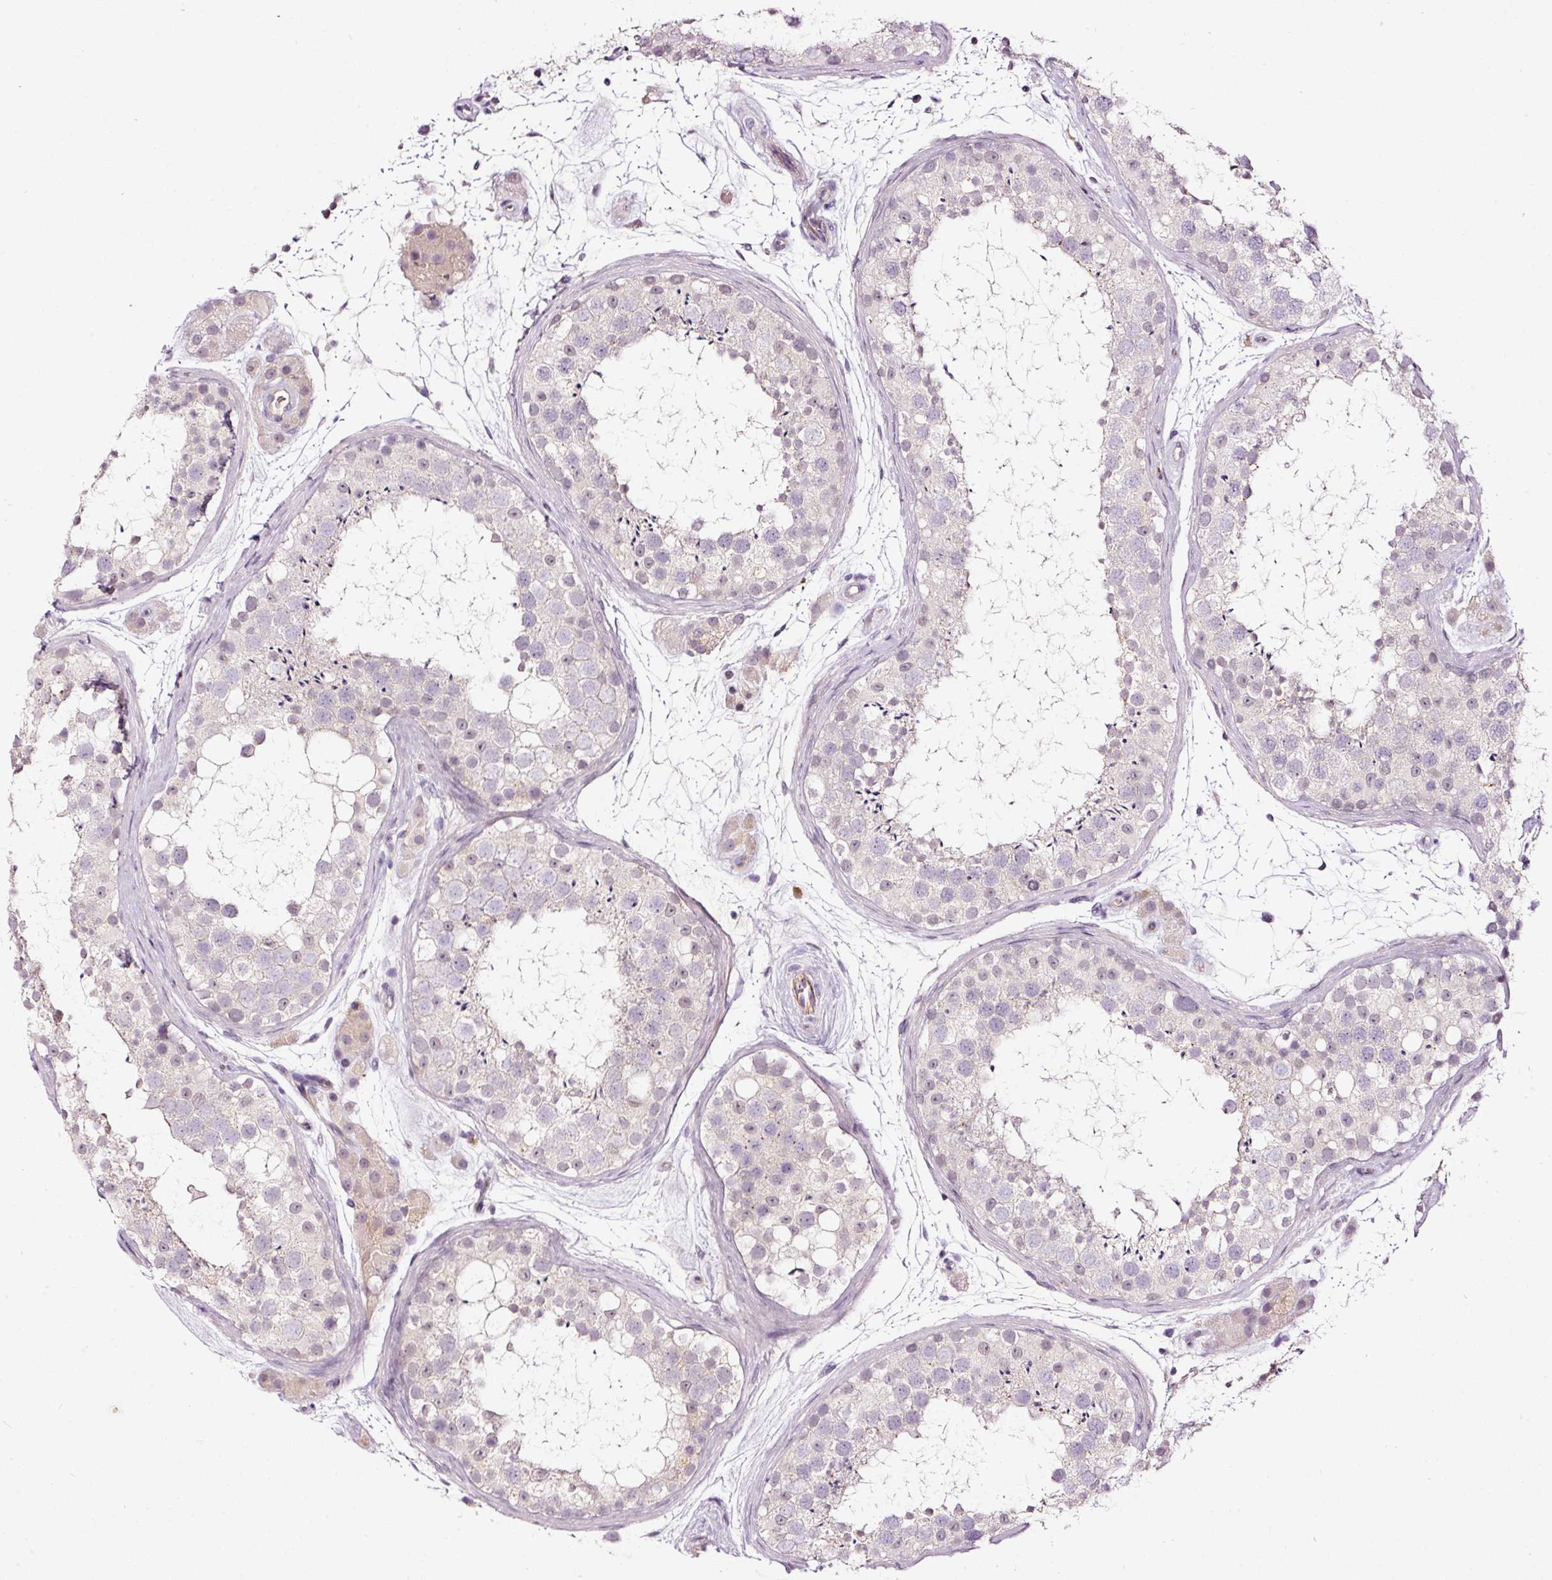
{"staining": {"intensity": "weak", "quantity": "<25%", "location": "nuclear"}, "tissue": "testis", "cell_type": "Cells in seminiferous ducts", "image_type": "normal", "snomed": [{"axis": "morphology", "description": "Normal tissue, NOS"}, {"axis": "topography", "description": "Testis"}], "caption": "This is an IHC micrograph of benign human testis. There is no expression in cells in seminiferous ducts.", "gene": "ABCB4", "patient": {"sex": "male", "age": 41}}